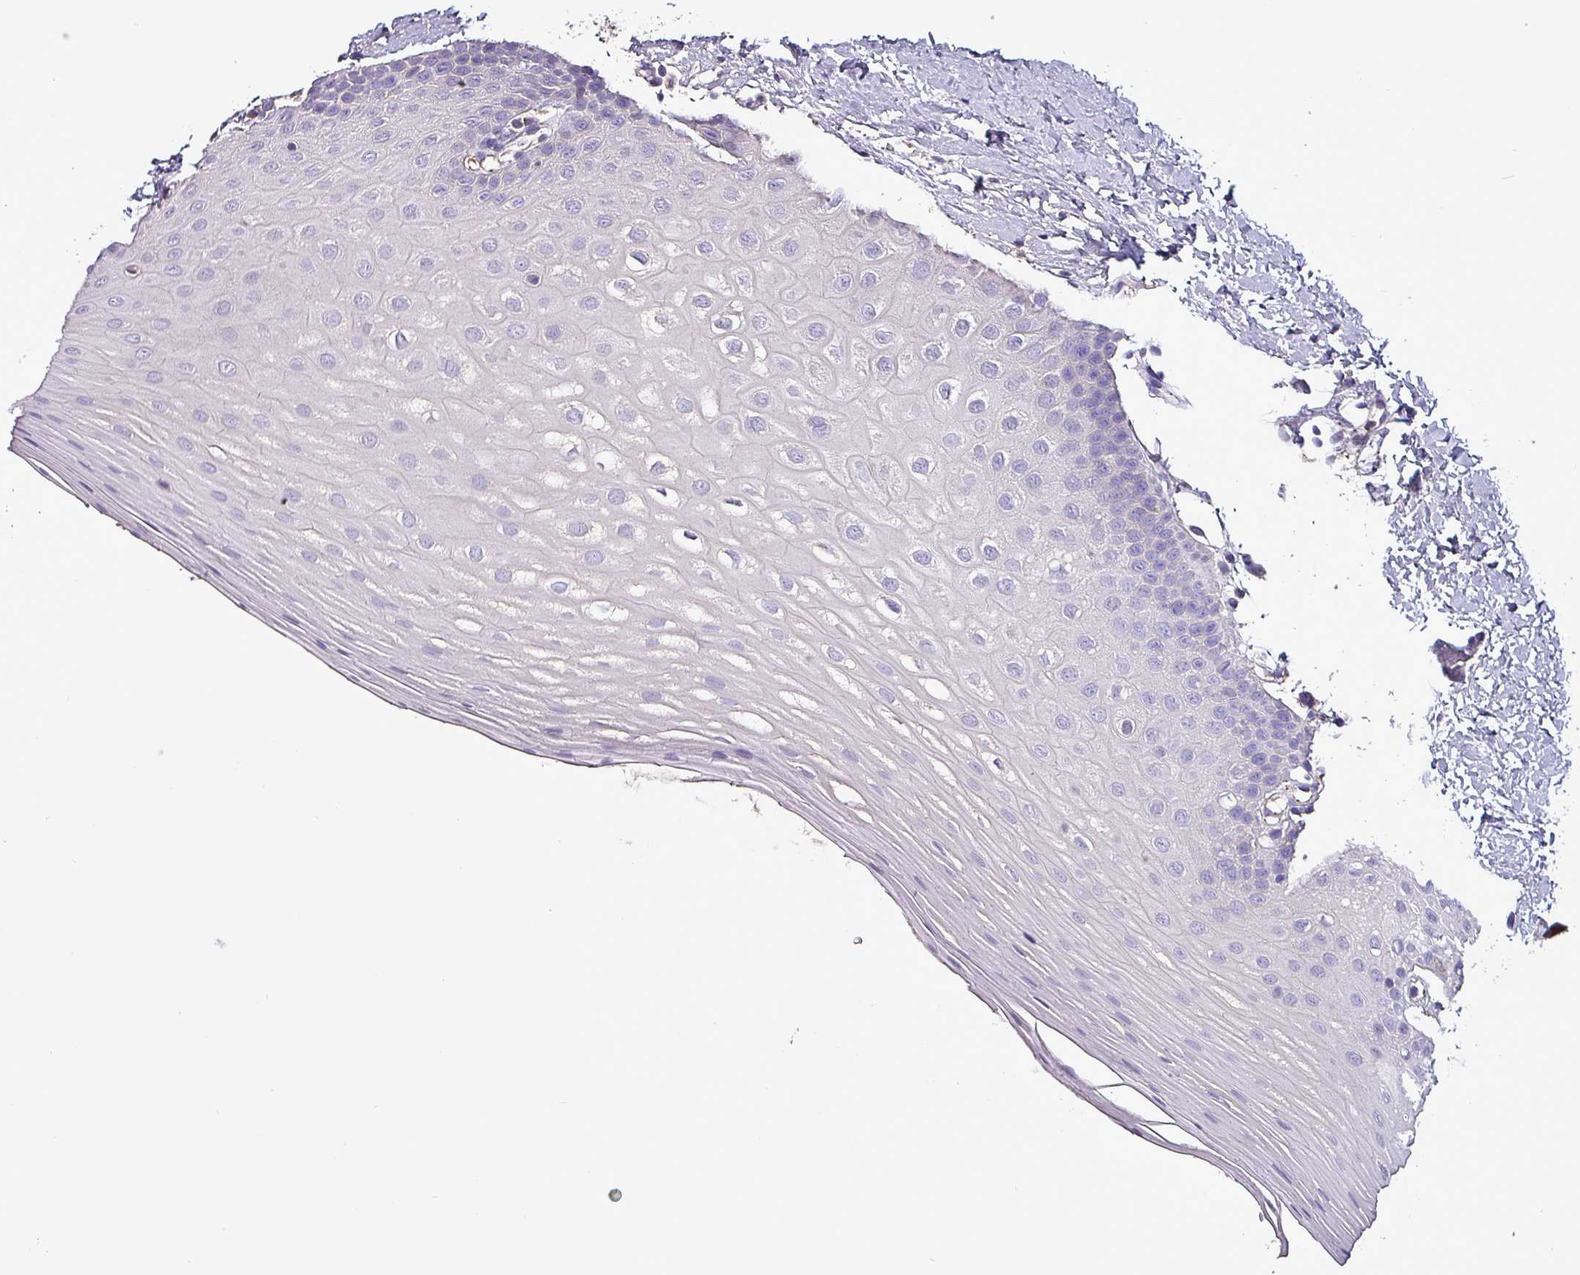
{"staining": {"intensity": "negative", "quantity": "none", "location": "none"}, "tissue": "oral mucosa", "cell_type": "Squamous epithelial cells", "image_type": "normal", "snomed": [{"axis": "morphology", "description": "Normal tissue, NOS"}, {"axis": "topography", "description": "Oral tissue"}], "caption": "Normal oral mucosa was stained to show a protein in brown. There is no significant positivity in squamous epithelial cells. (DAB immunohistochemistry (IHC) with hematoxylin counter stain).", "gene": "HTRA4", "patient": {"sex": "female", "age": 67}}